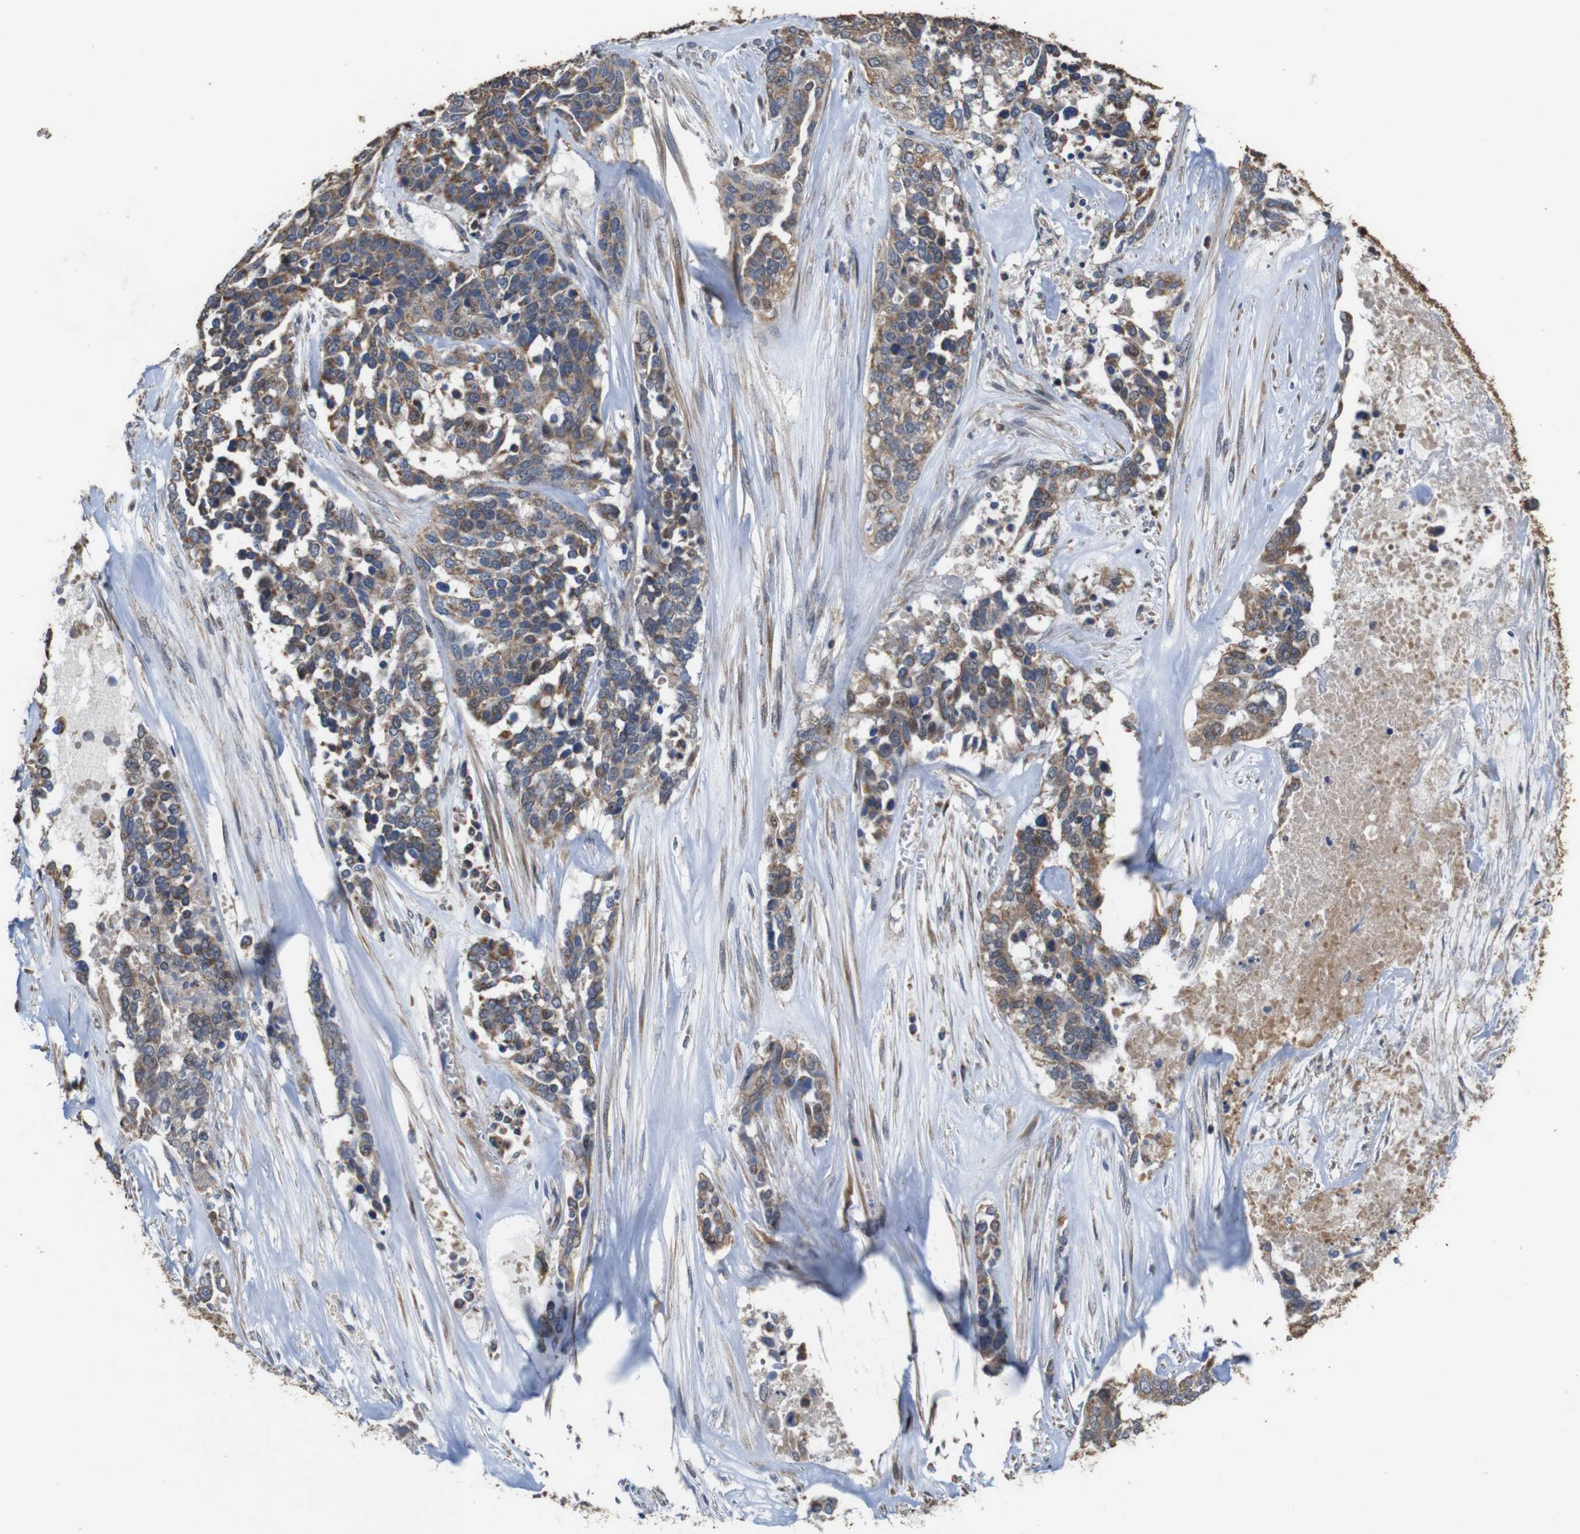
{"staining": {"intensity": "weak", "quantity": ">75%", "location": "cytoplasmic/membranous"}, "tissue": "ovarian cancer", "cell_type": "Tumor cells", "image_type": "cancer", "snomed": [{"axis": "morphology", "description": "Cystadenocarcinoma, serous, NOS"}, {"axis": "topography", "description": "Ovary"}], "caption": "DAB (3,3'-diaminobenzidine) immunohistochemical staining of human ovarian serous cystadenocarcinoma reveals weak cytoplasmic/membranous protein expression in approximately >75% of tumor cells.", "gene": "SNN", "patient": {"sex": "female", "age": 44}}